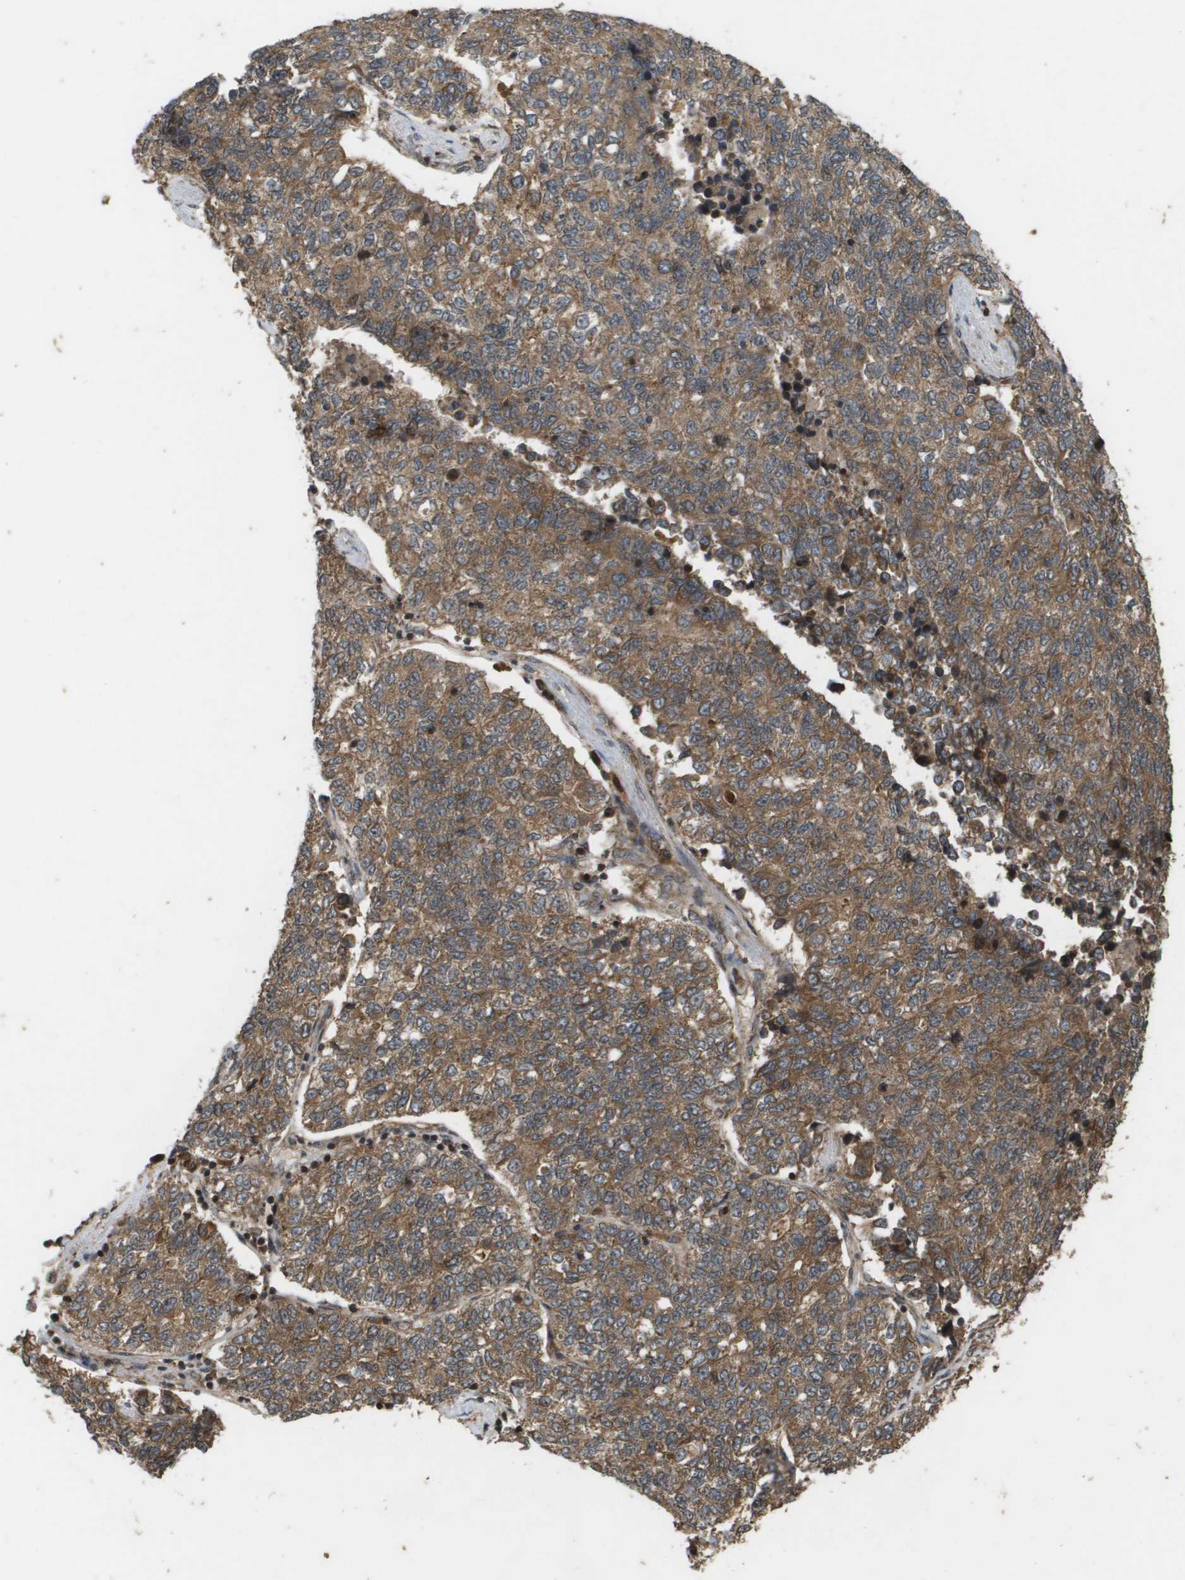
{"staining": {"intensity": "moderate", "quantity": ">75%", "location": "cytoplasmic/membranous"}, "tissue": "lung cancer", "cell_type": "Tumor cells", "image_type": "cancer", "snomed": [{"axis": "morphology", "description": "Adenocarcinoma, NOS"}, {"axis": "topography", "description": "Lung"}], "caption": "The histopathology image shows a brown stain indicating the presence of a protein in the cytoplasmic/membranous of tumor cells in lung adenocarcinoma.", "gene": "KIF11", "patient": {"sex": "male", "age": 49}}